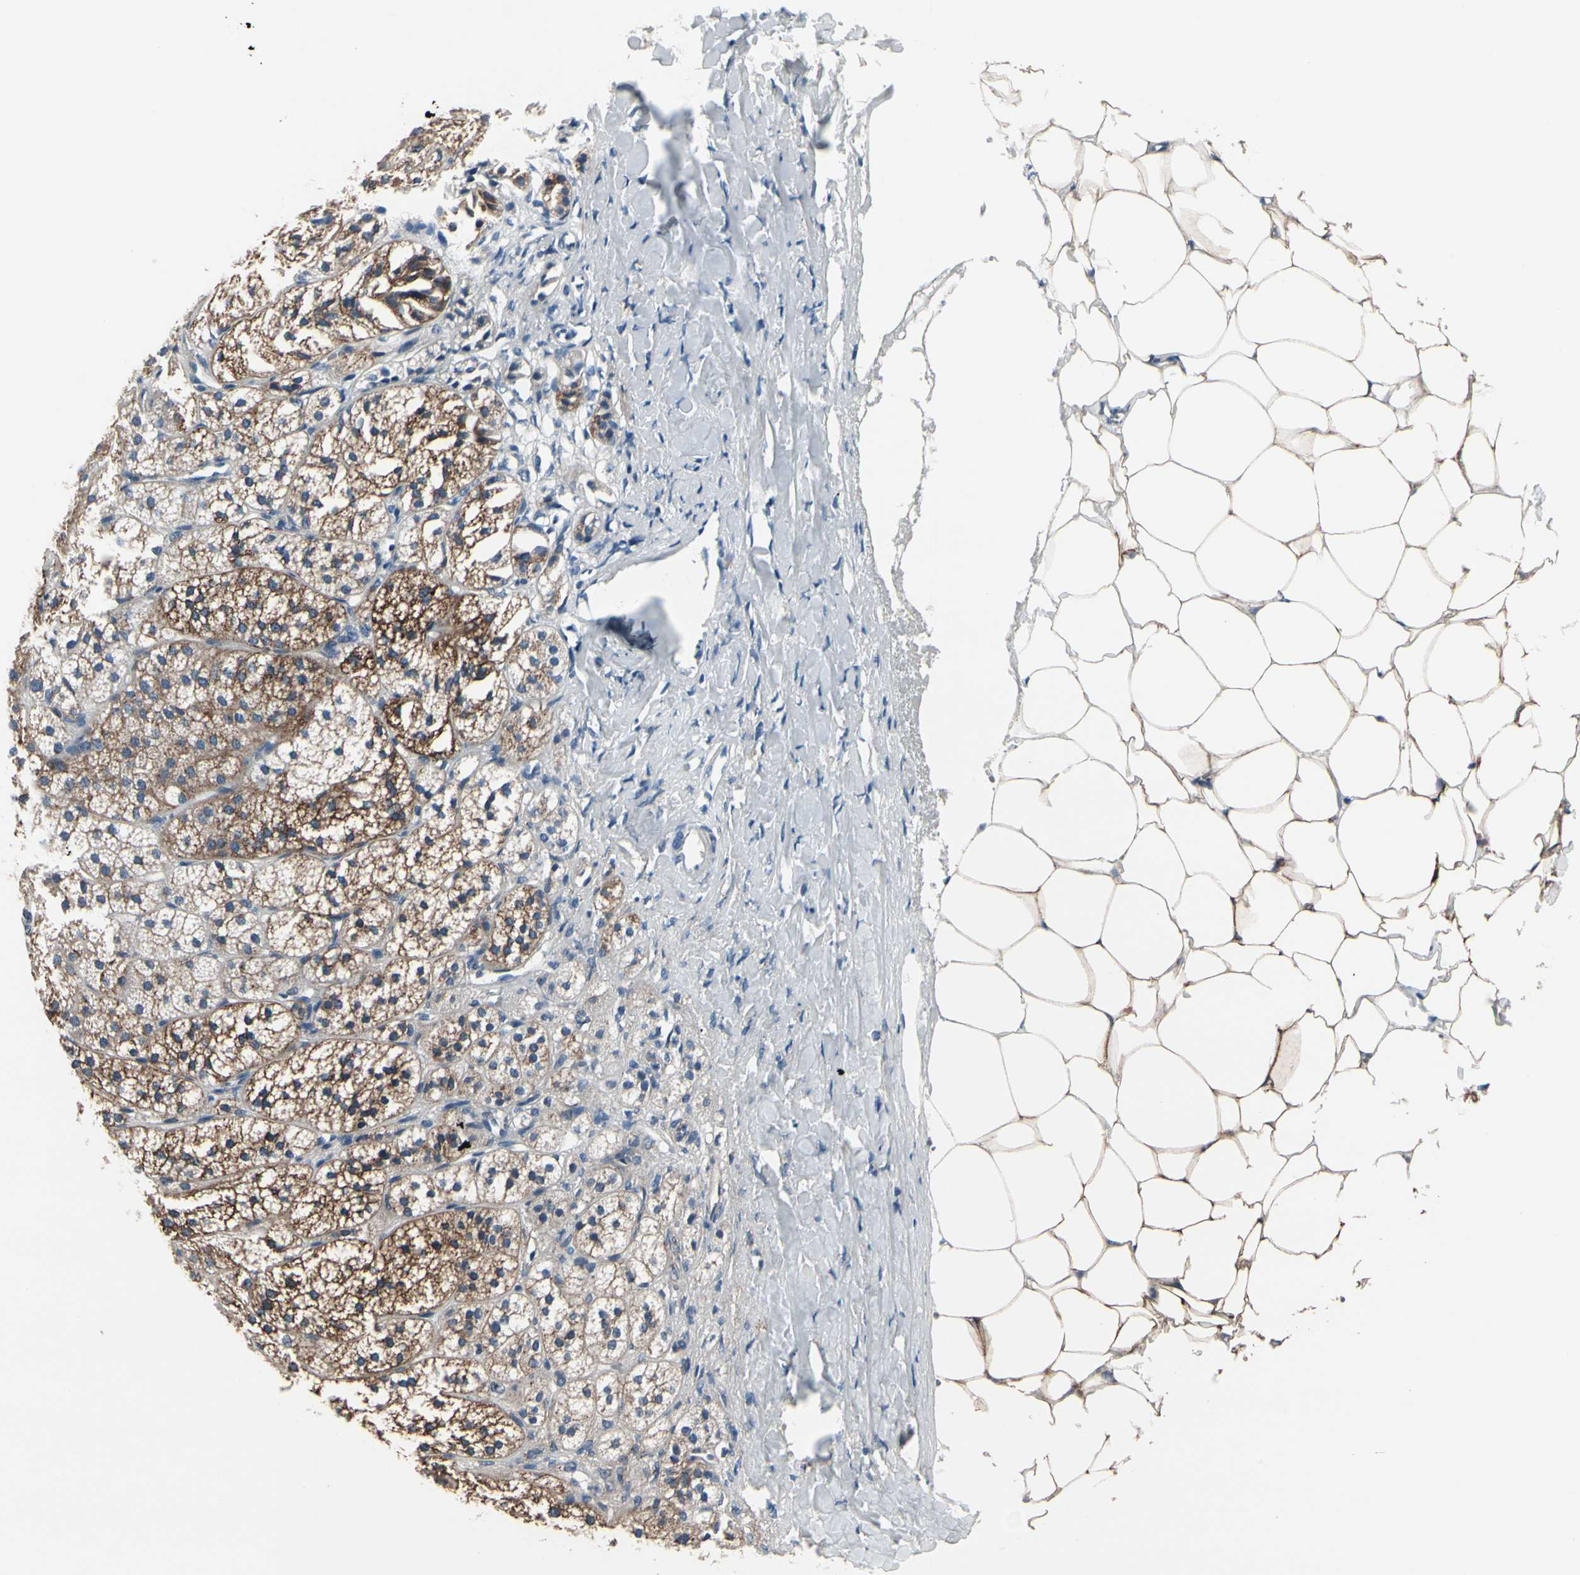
{"staining": {"intensity": "strong", "quantity": ">75%", "location": "cytoplasmic/membranous"}, "tissue": "adrenal gland", "cell_type": "Glandular cells", "image_type": "normal", "snomed": [{"axis": "morphology", "description": "Normal tissue, NOS"}, {"axis": "topography", "description": "Adrenal gland"}], "caption": "The image reveals a brown stain indicating the presence of a protein in the cytoplasmic/membranous of glandular cells in adrenal gland. Using DAB (brown) and hematoxylin (blue) stains, captured at high magnification using brightfield microscopy.", "gene": "PRKAR2B", "patient": {"sex": "female", "age": 71}}